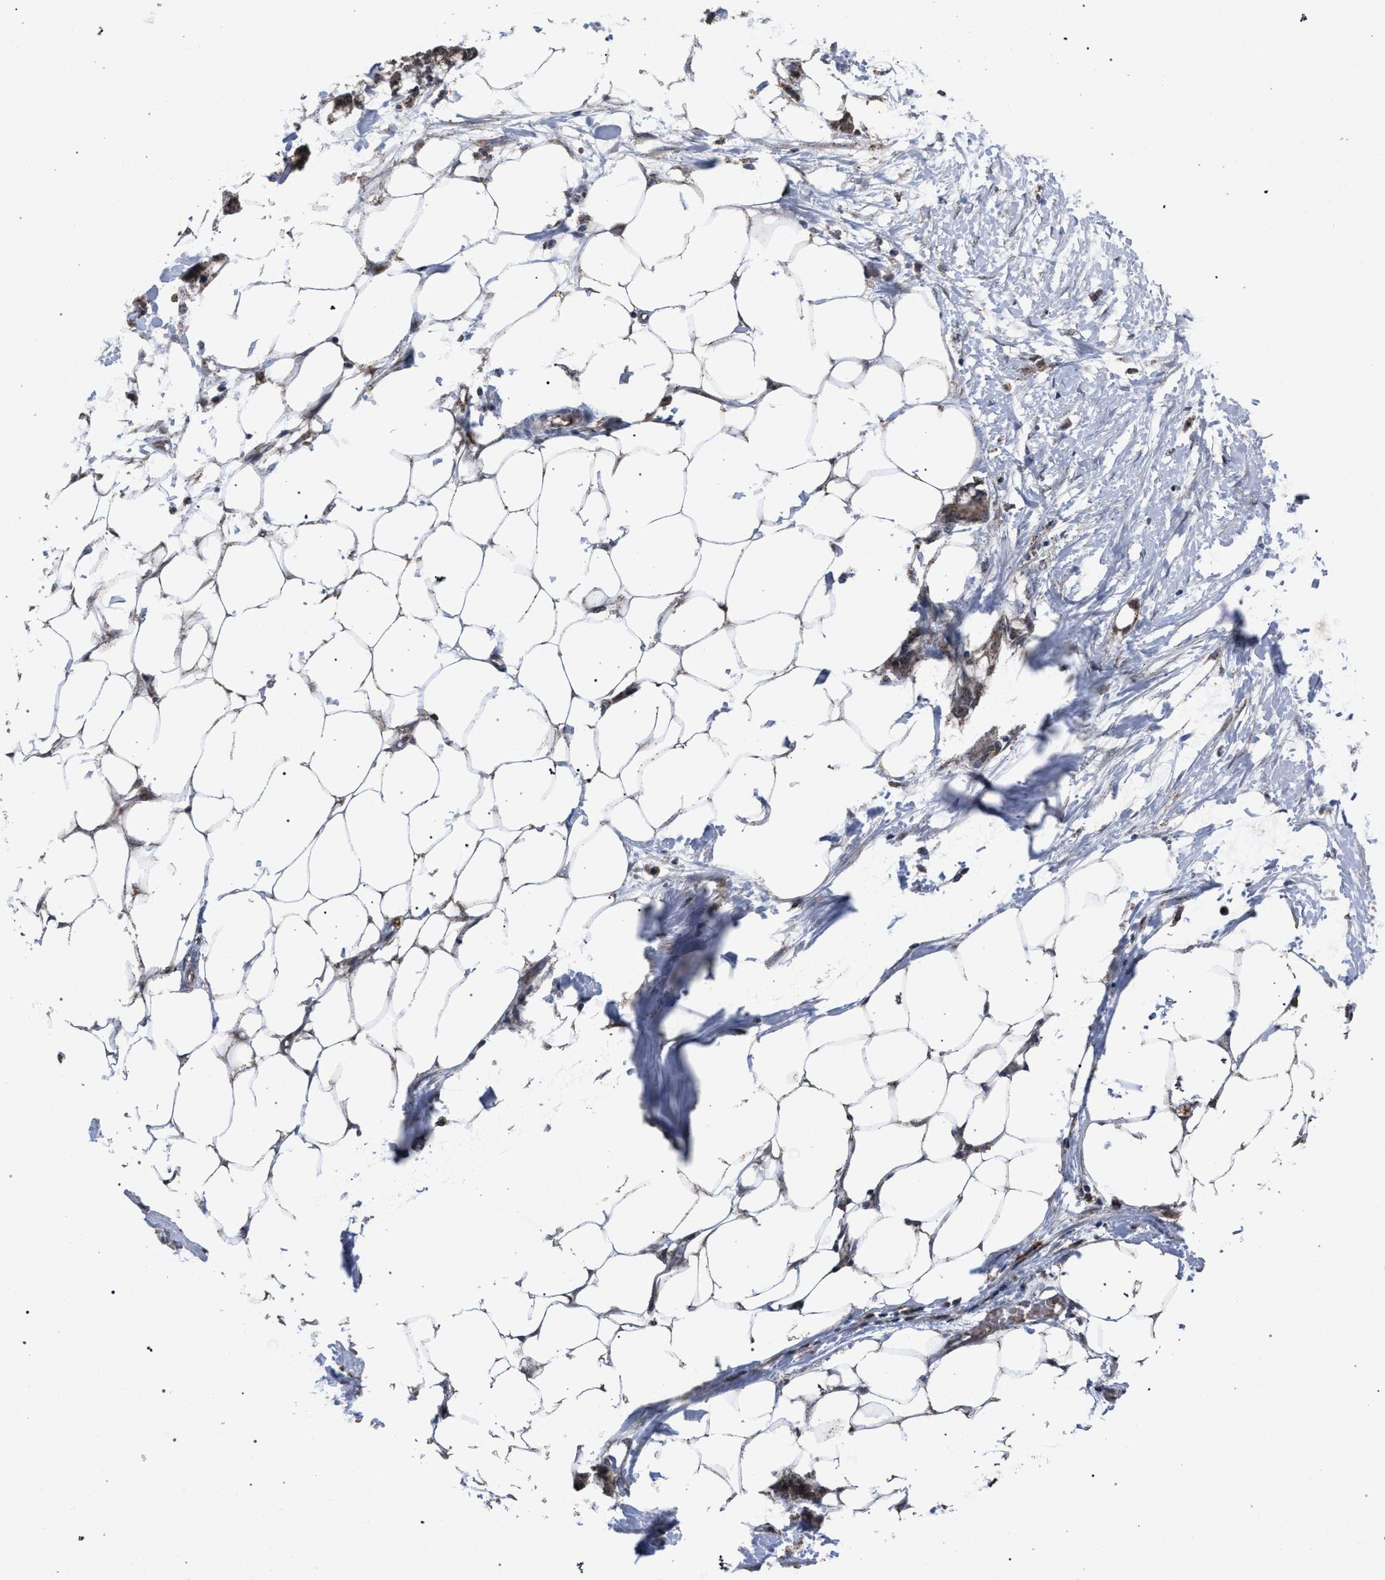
{"staining": {"intensity": "weak", "quantity": ">75%", "location": "cytoplasmic/membranous,nuclear"}, "tissue": "adipose tissue", "cell_type": "Adipocytes", "image_type": "normal", "snomed": [{"axis": "morphology", "description": "Normal tissue, NOS"}, {"axis": "morphology", "description": "Adenocarcinoma, NOS"}, {"axis": "topography", "description": "Colon"}, {"axis": "topography", "description": "Peripheral nerve tissue"}], "caption": "Immunohistochemical staining of normal adipose tissue exhibits low levels of weak cytoplasmic/membranous,nuclear staining in approximately >75% of adipocytes.", "gene": "HSD17B4", "patient": {"sex": "male", "age": 14}}